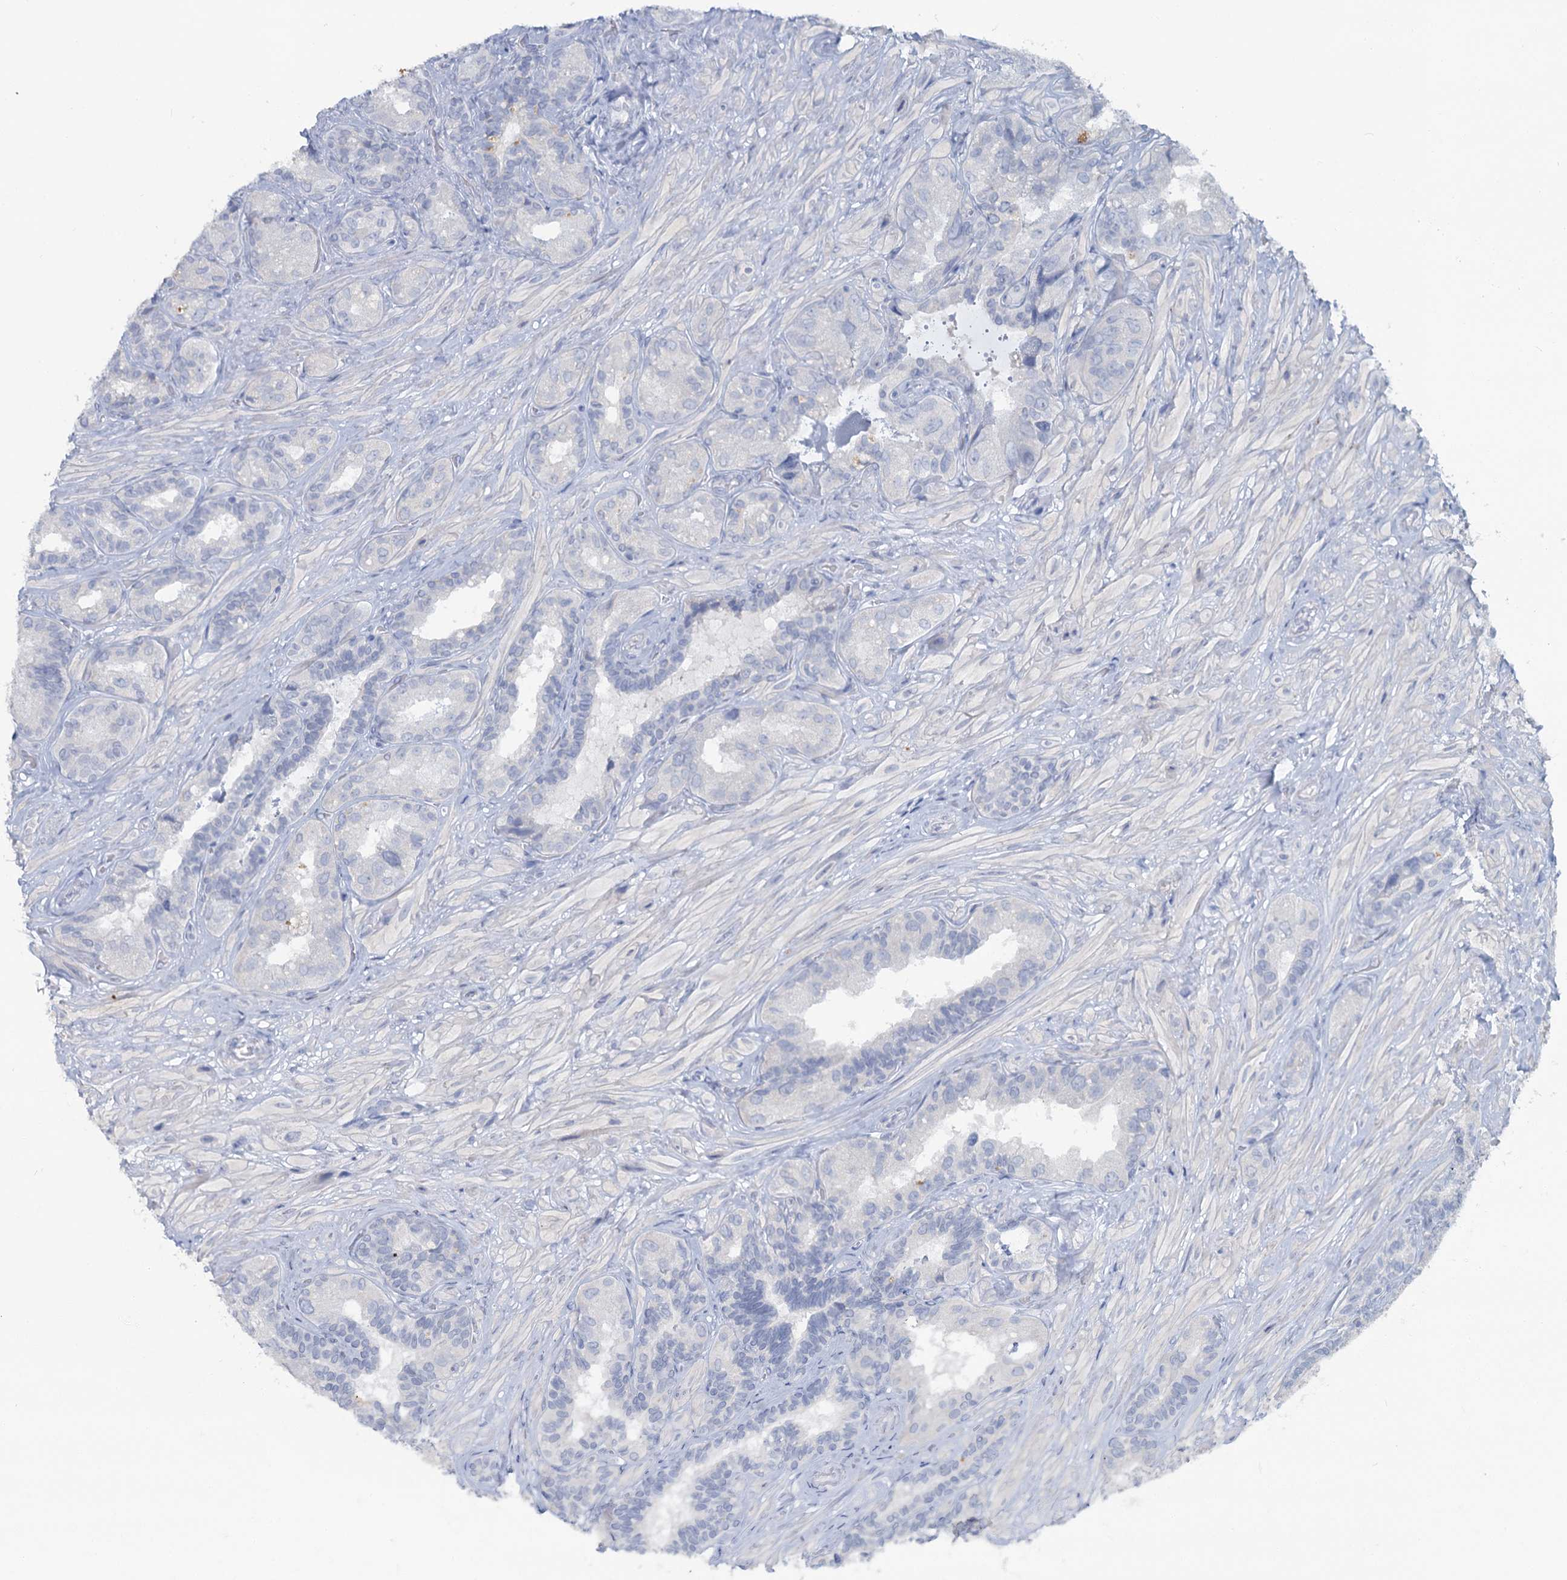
{"staining": {"intensity": "negative", "quantity": "none", "location": "none"}, "tissue": "seminal vesicle", "cell_type": "Glandular cells", "image_type": "normal", "snomed": [{"axis": "morphology", "description": "Normal tissue, NOS"}, {"axis": "topography", "description": "Prostate and seminal vesicle, NOS"}, {"axis": "topography", "description": "Prostate"}, {"axis": "topography", "description": "Seminal veicle"}], "caption": "Glandular cells are negative for protein expression in benign human seminal vesicle. (DAB (3,3'-diaminobenzidine) immunohistochemistry (IHC), high magnification).", "gene": "CHGA", "patient": {"sex": "male", "age": 67}}